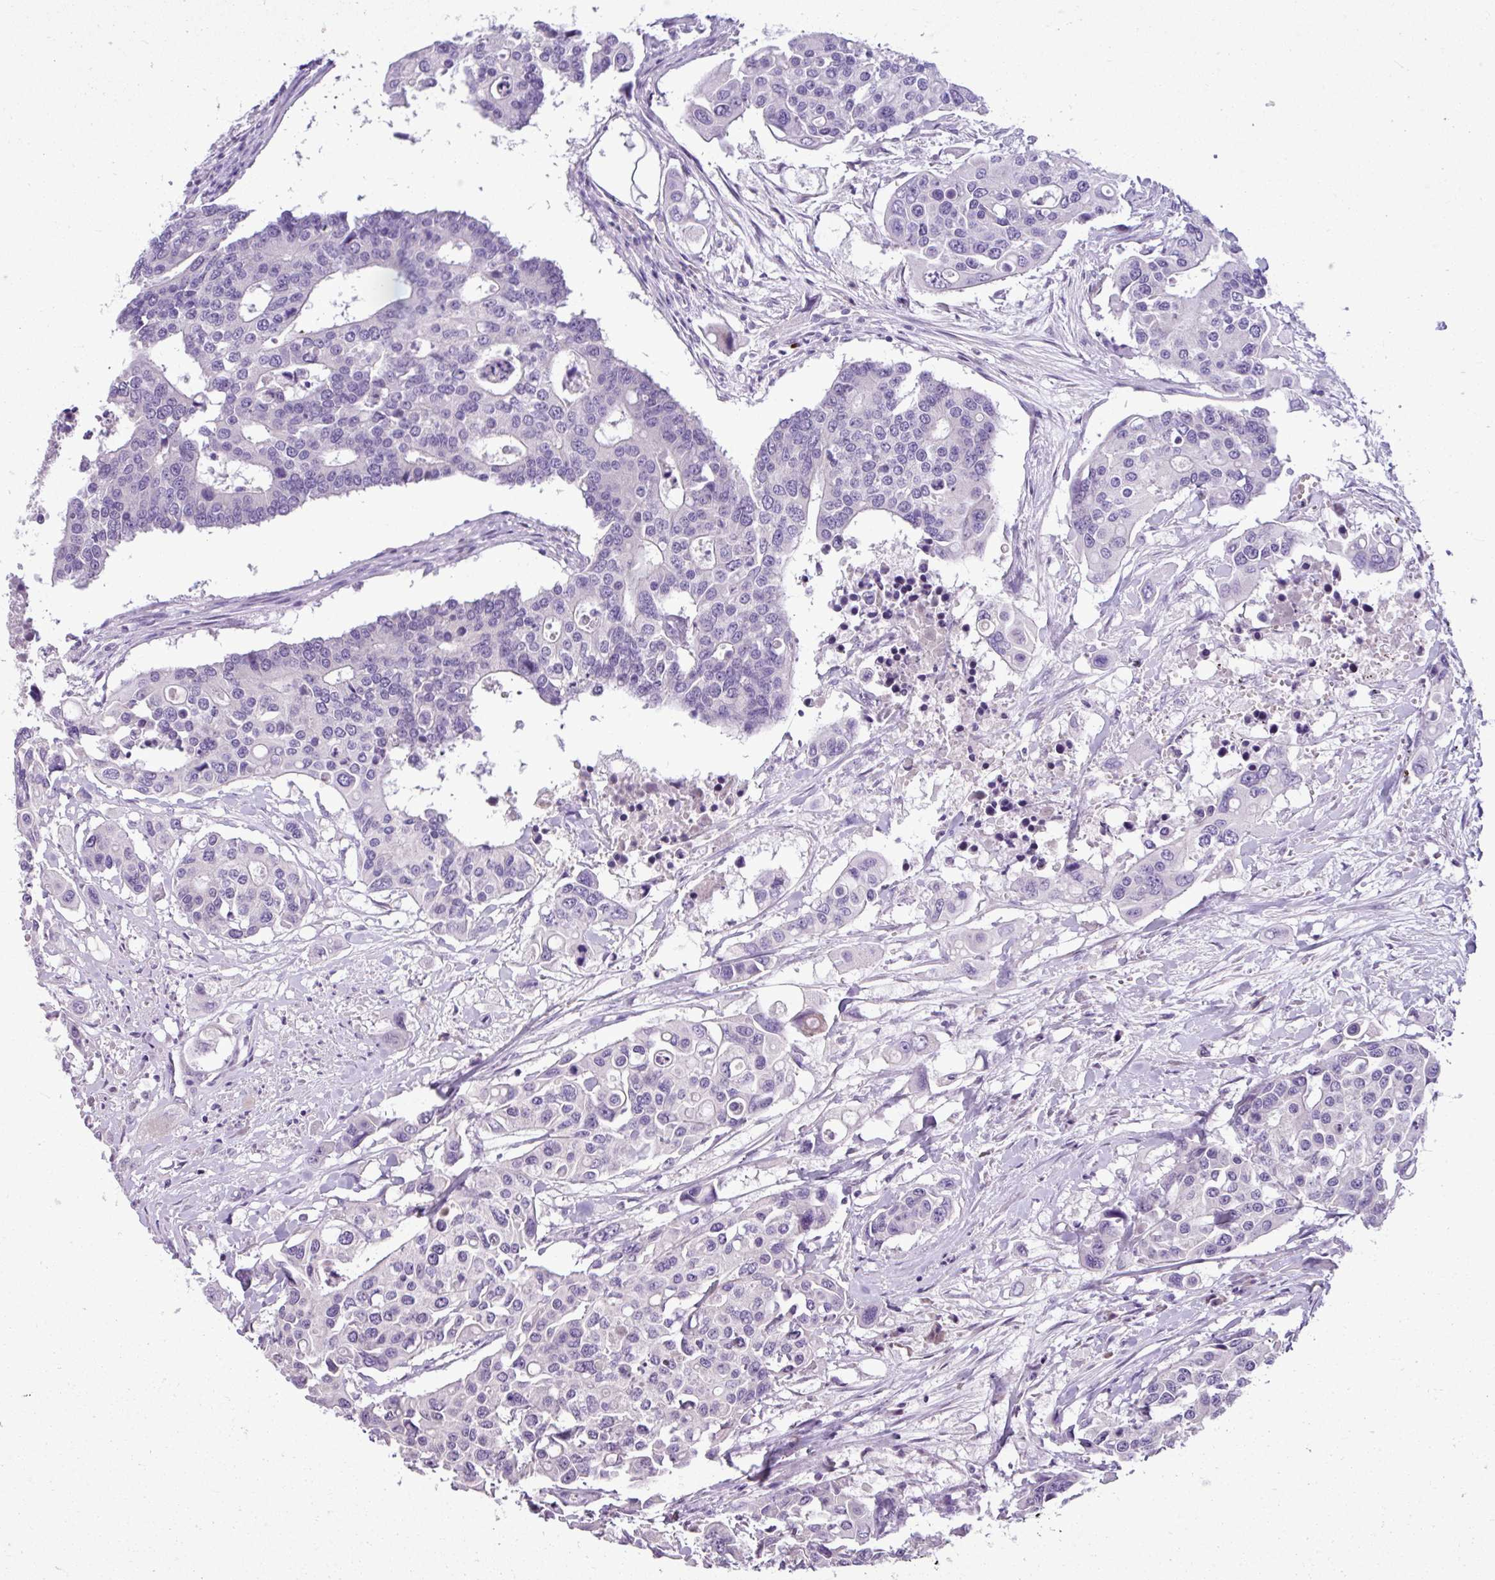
{"staining": {"intensity": "negative", "quantity": "none", "location": "none"}, "tissue": "colorectal cancer", "cell_type": "Tumor cells", "image_type": "cancer", "snomed": [{"axis": "morphology", "description": "Adenocarcinoma, NOS"}, {"axis": "topography", "description": "Colon"}], "caption": "There is no significant positivity in tumor cells of adenocarcinoma (colorectal).", "gene": "IL17A", "patient": {"sex": "male", "age": 77}}